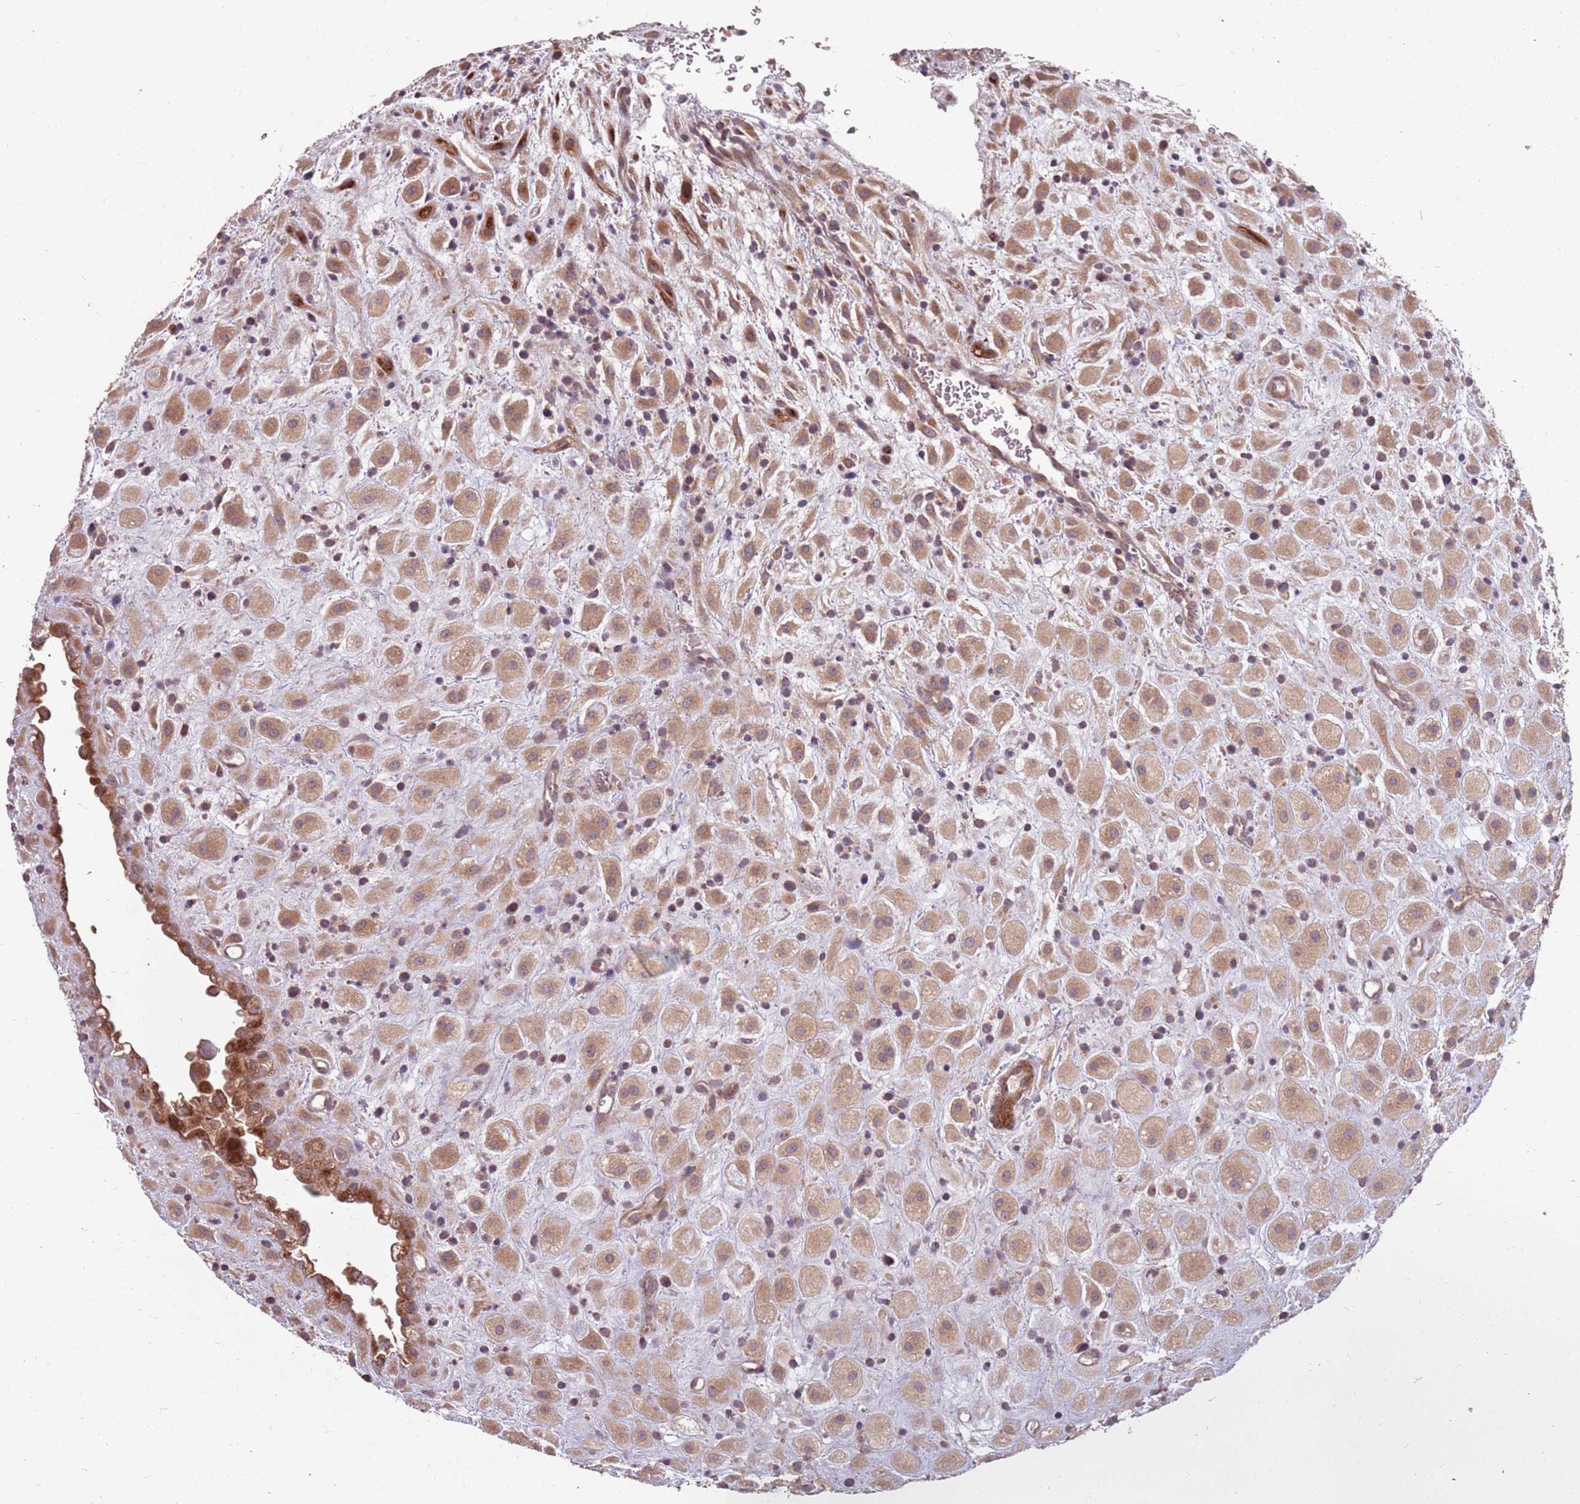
{"staining": {"intensity": "weak", "quantity": ">75%", "location": "cytoplasmic/membranous"}, "tissue": "placenta", "cell_type": "Decidual cells", "image_type": "normal", "snomed": [{"axis": "morphology", "description": "Normal tissue, NOS"}, {"axis": "topography", "description": "Placenta"}], "caption": "DAB immunohistochemical staining of benign placenta reveals weak cytoplasmic/membranous protein staining in approximately >75% of decidual cells.", "gene": "PLD6", "patient": {"sex": "female", "age": 35}}